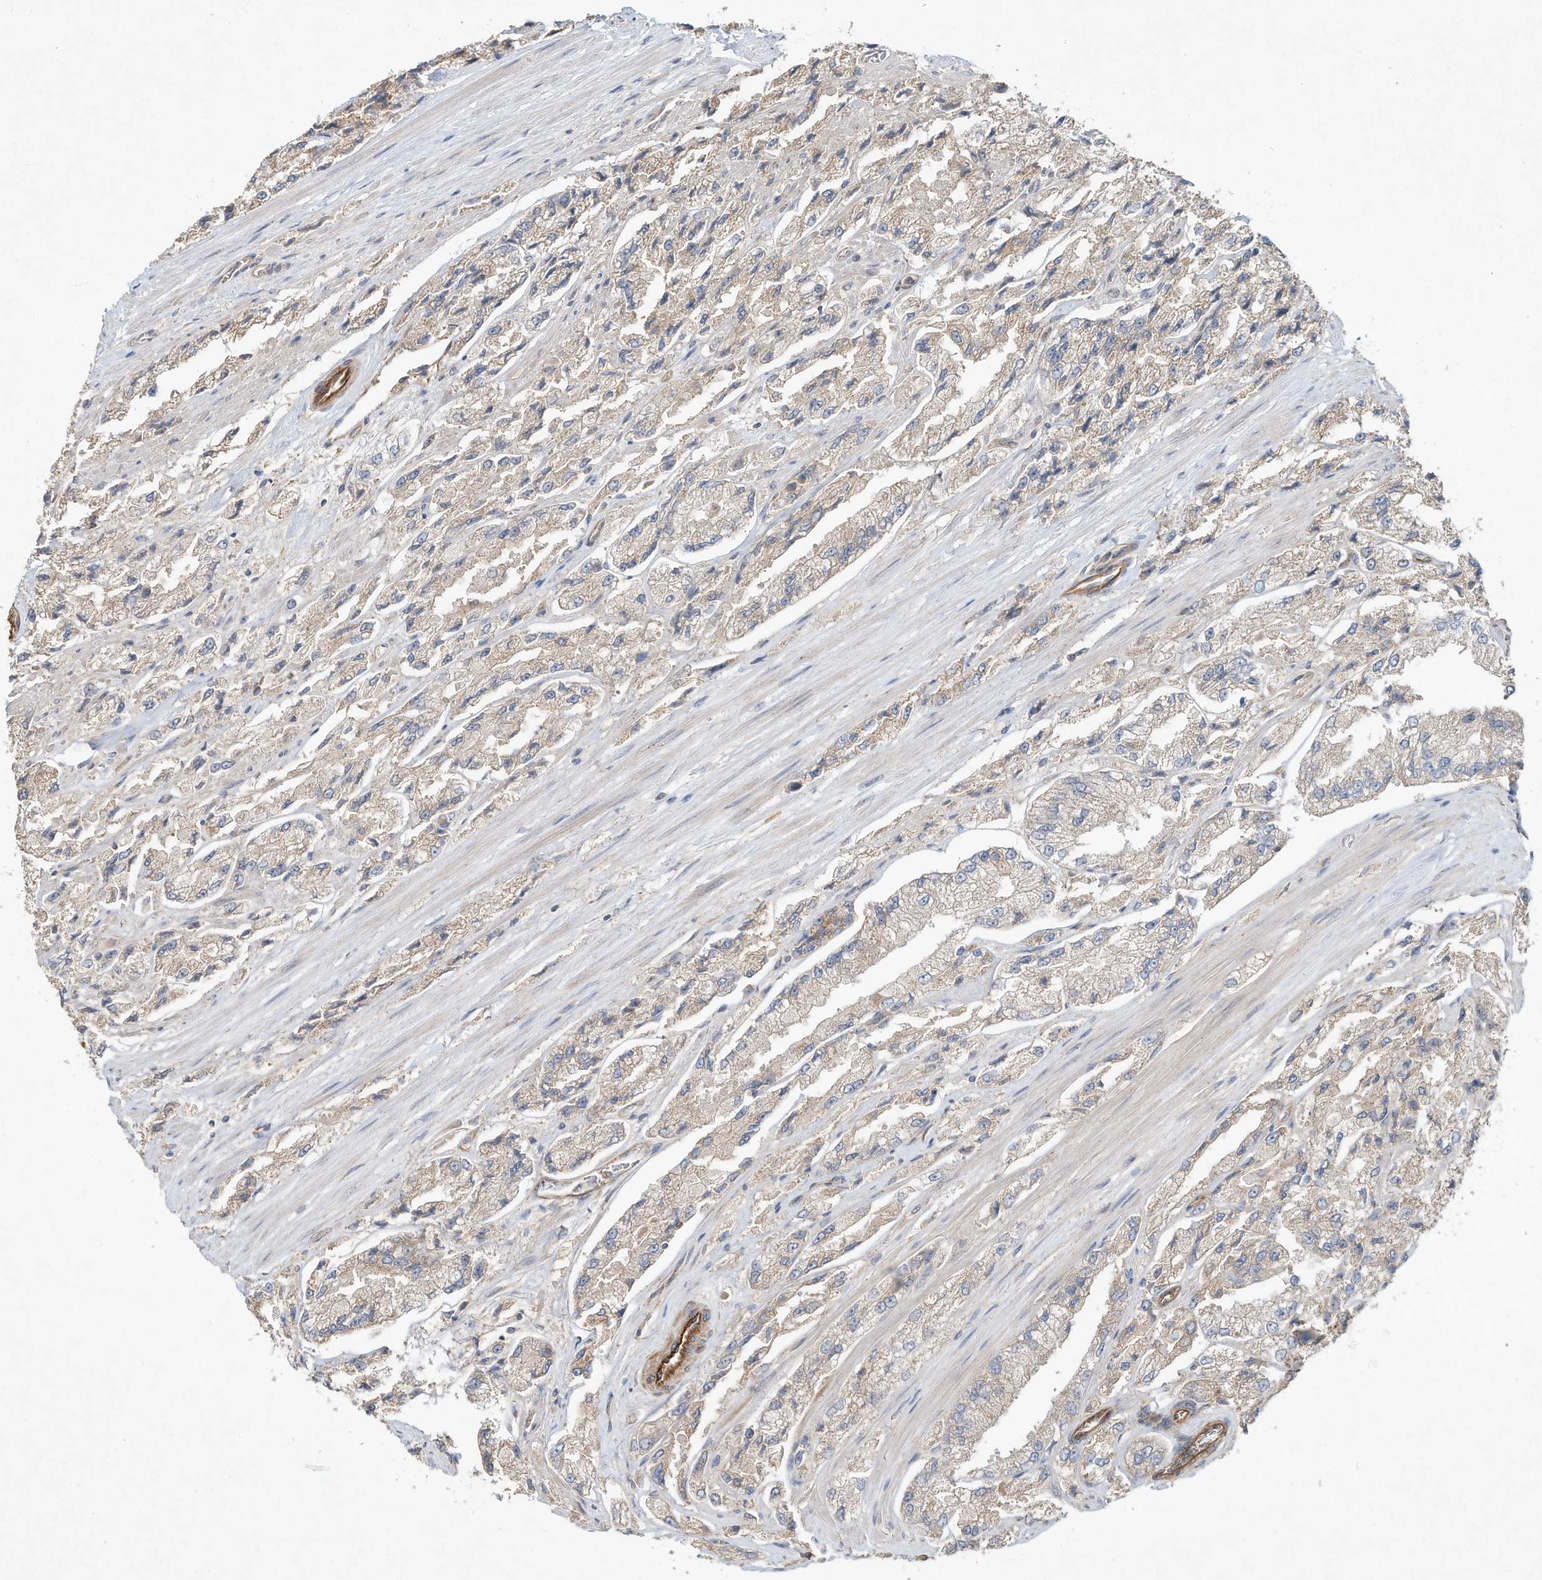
{"staining": {"intensity": "weak", "quantity": "<25%", "location": "cytoplasmic/membranous"}, "tissue": "prostate cancer", "cell_type": "Tumor cells", "image_type": "cancer", "snomed": [{"axis": "morphology", "description": "Adenocarcinoma, High grade"}, {"axis": "topography", "description": "Prostate"}], "caption": "A micrograph of human prostate high-grade adenocarcinoma is negative for staining in tumor cells. (Brightfield microscopy of DAB immunohistochemistry (IHC) at high magnification).", "gene": "HTR5A", "patient": {"sex": "male", "age": 58}}